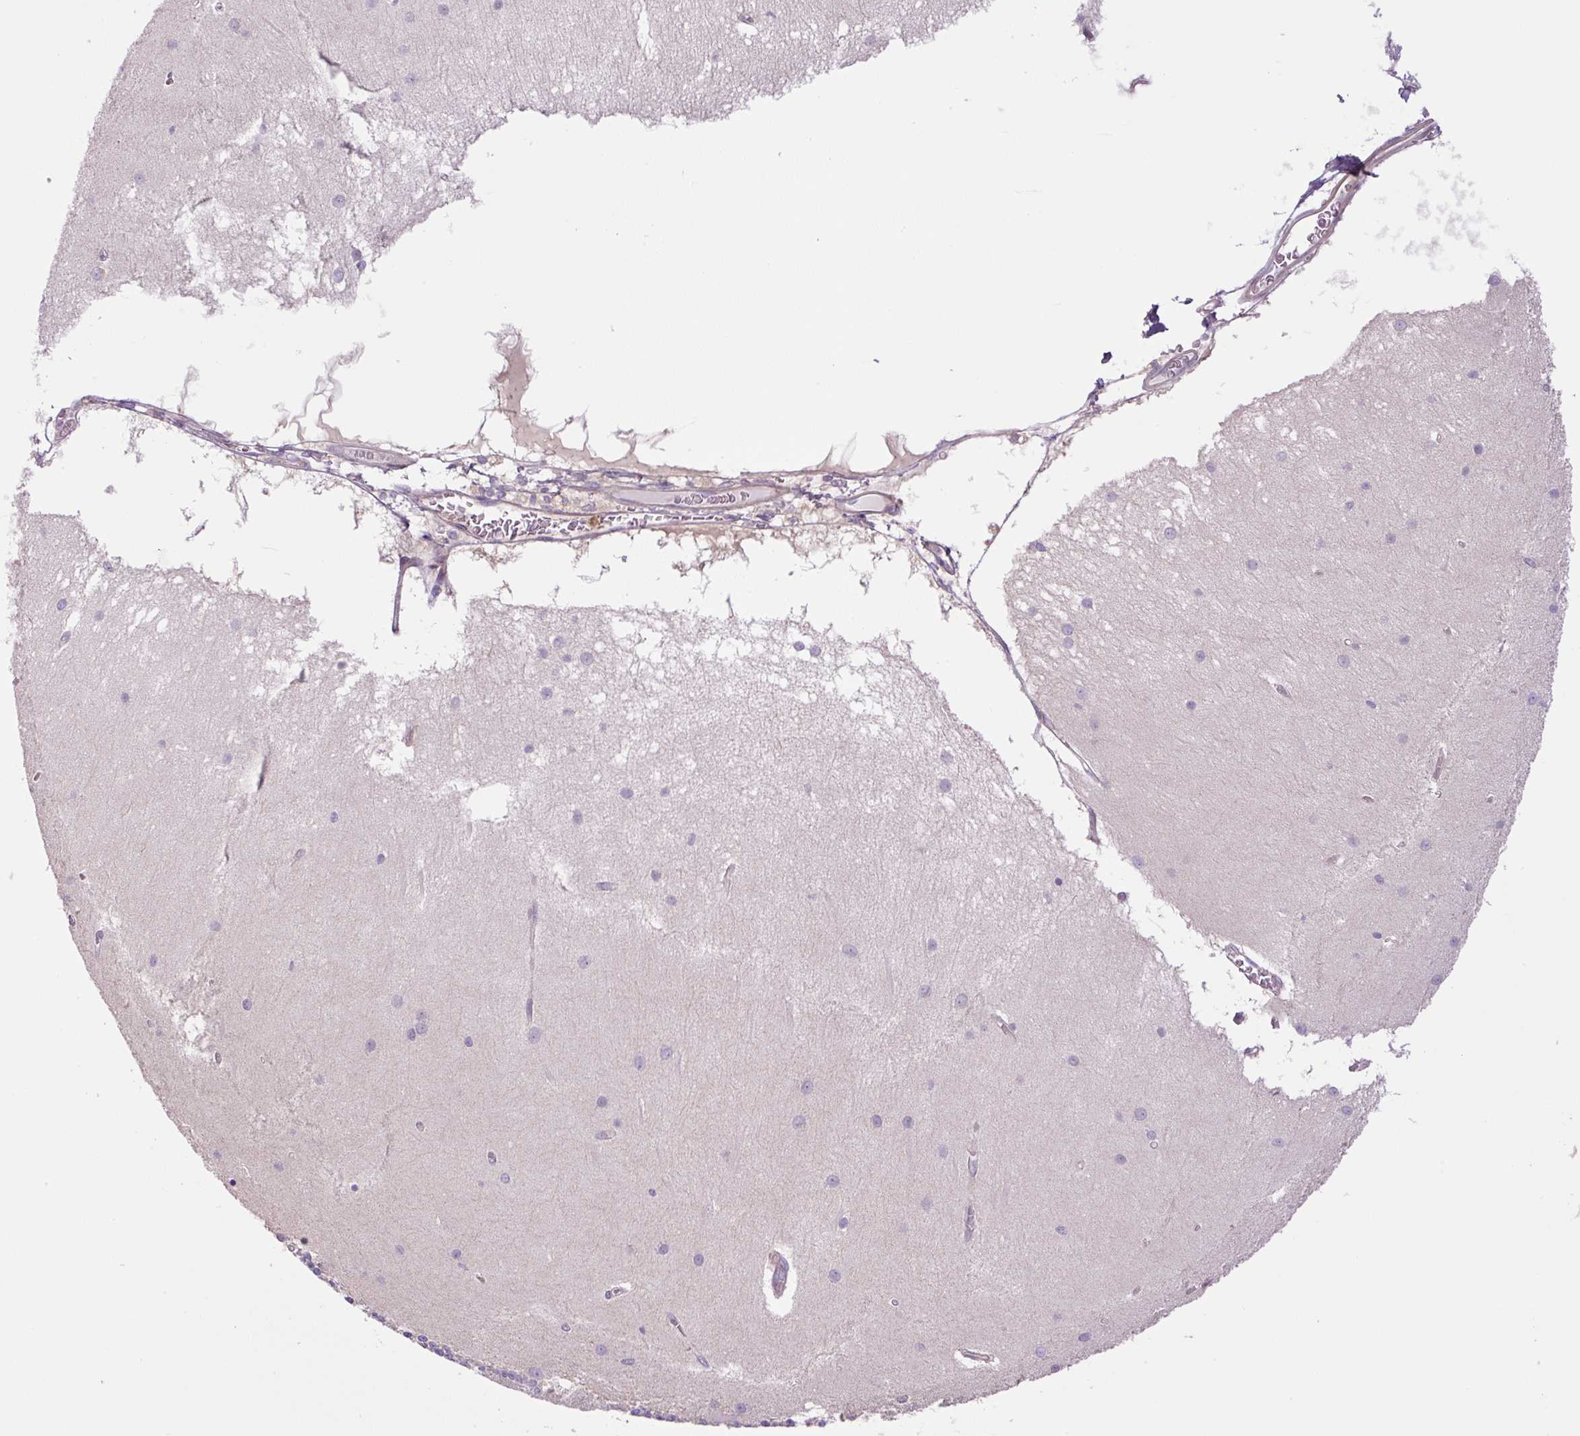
{"staining": {"intensity": "negative", "quantity": "none", "location": "none"}, "tissue": "cerebellum", "cell_type": "Cells in granular layer", "image_type": "normal", "snomed": [{"axis": "morphology", "description": "Normal tissue, NOS"}, {"axis": "topography", "description": "Cerebellum"}], "caption": "High magnification brightfield microscopy of unremarkable cerebellum stained with DAB (3,3'-diaminobenzidine) (brown) and counterstained with hematoxylin (blue): cells in granular layer show no significant positivity. Brightfield microscopy of IHC stained with DAB (brown) and hematoxylin (blue), captured at high magnification.", "gene": "KIFC1", "patient": {"sex": "female", "age": 54}}